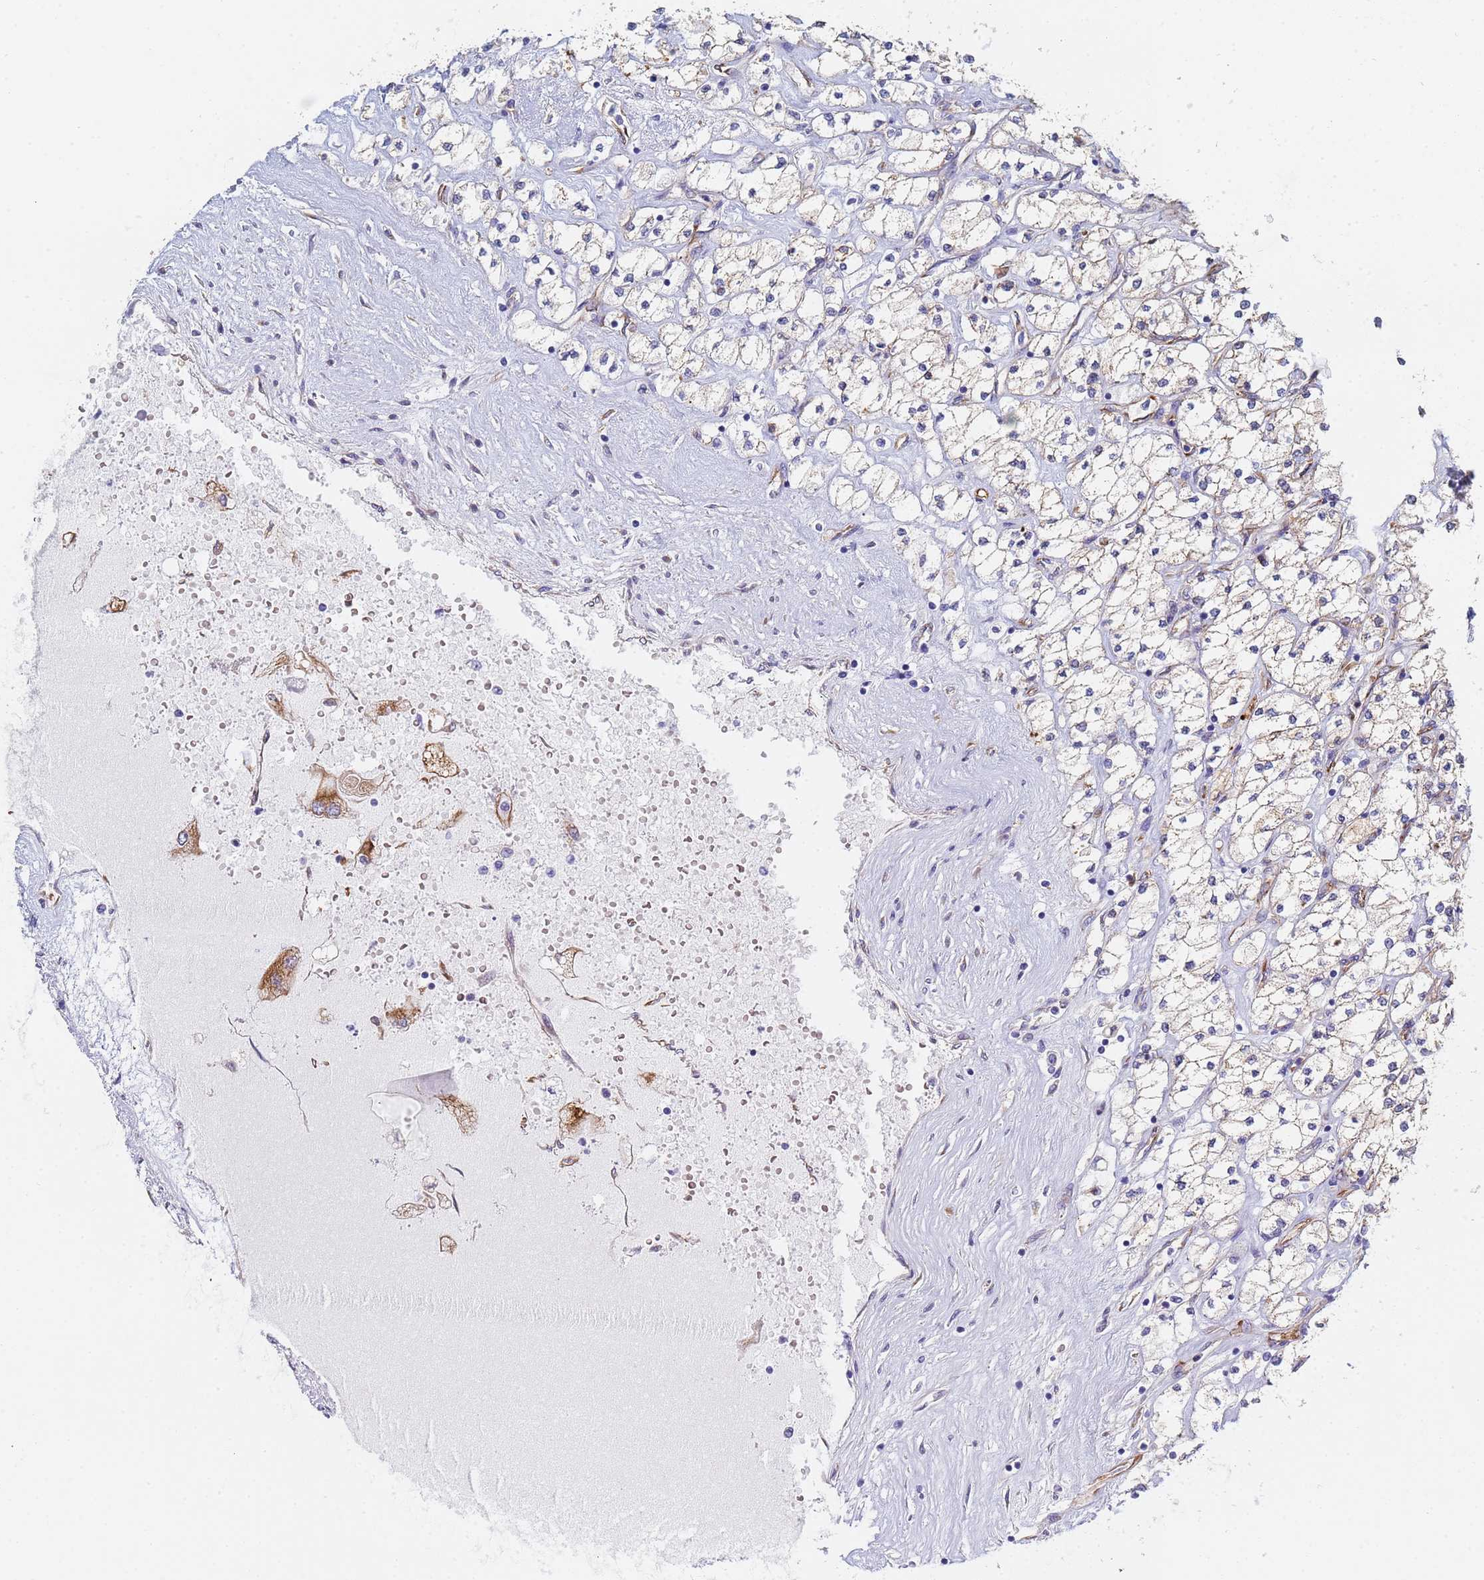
{"staining": {"intensity": "moderate", "quantity": "25%-75%", "location": "cytoplasmic/membranous"}, "tissue": "renal cancer", "cell_type": "Tumor cells", "image_type": "cancer", "snomed": [{"axis": "morphology", "description": "Adenocarcinoma, NOS"}, {"axis": "topography", "description": "Kidney"}], "caption": "Renal cancer (adenocarcinoma) stained for a protein (brown) shows moderate cytoplasmic/membranous positive staining in approximately 25%-75% of tumor cells.", "gene": "GDAP2", "patient": {"sex": "male", "age": 80}}